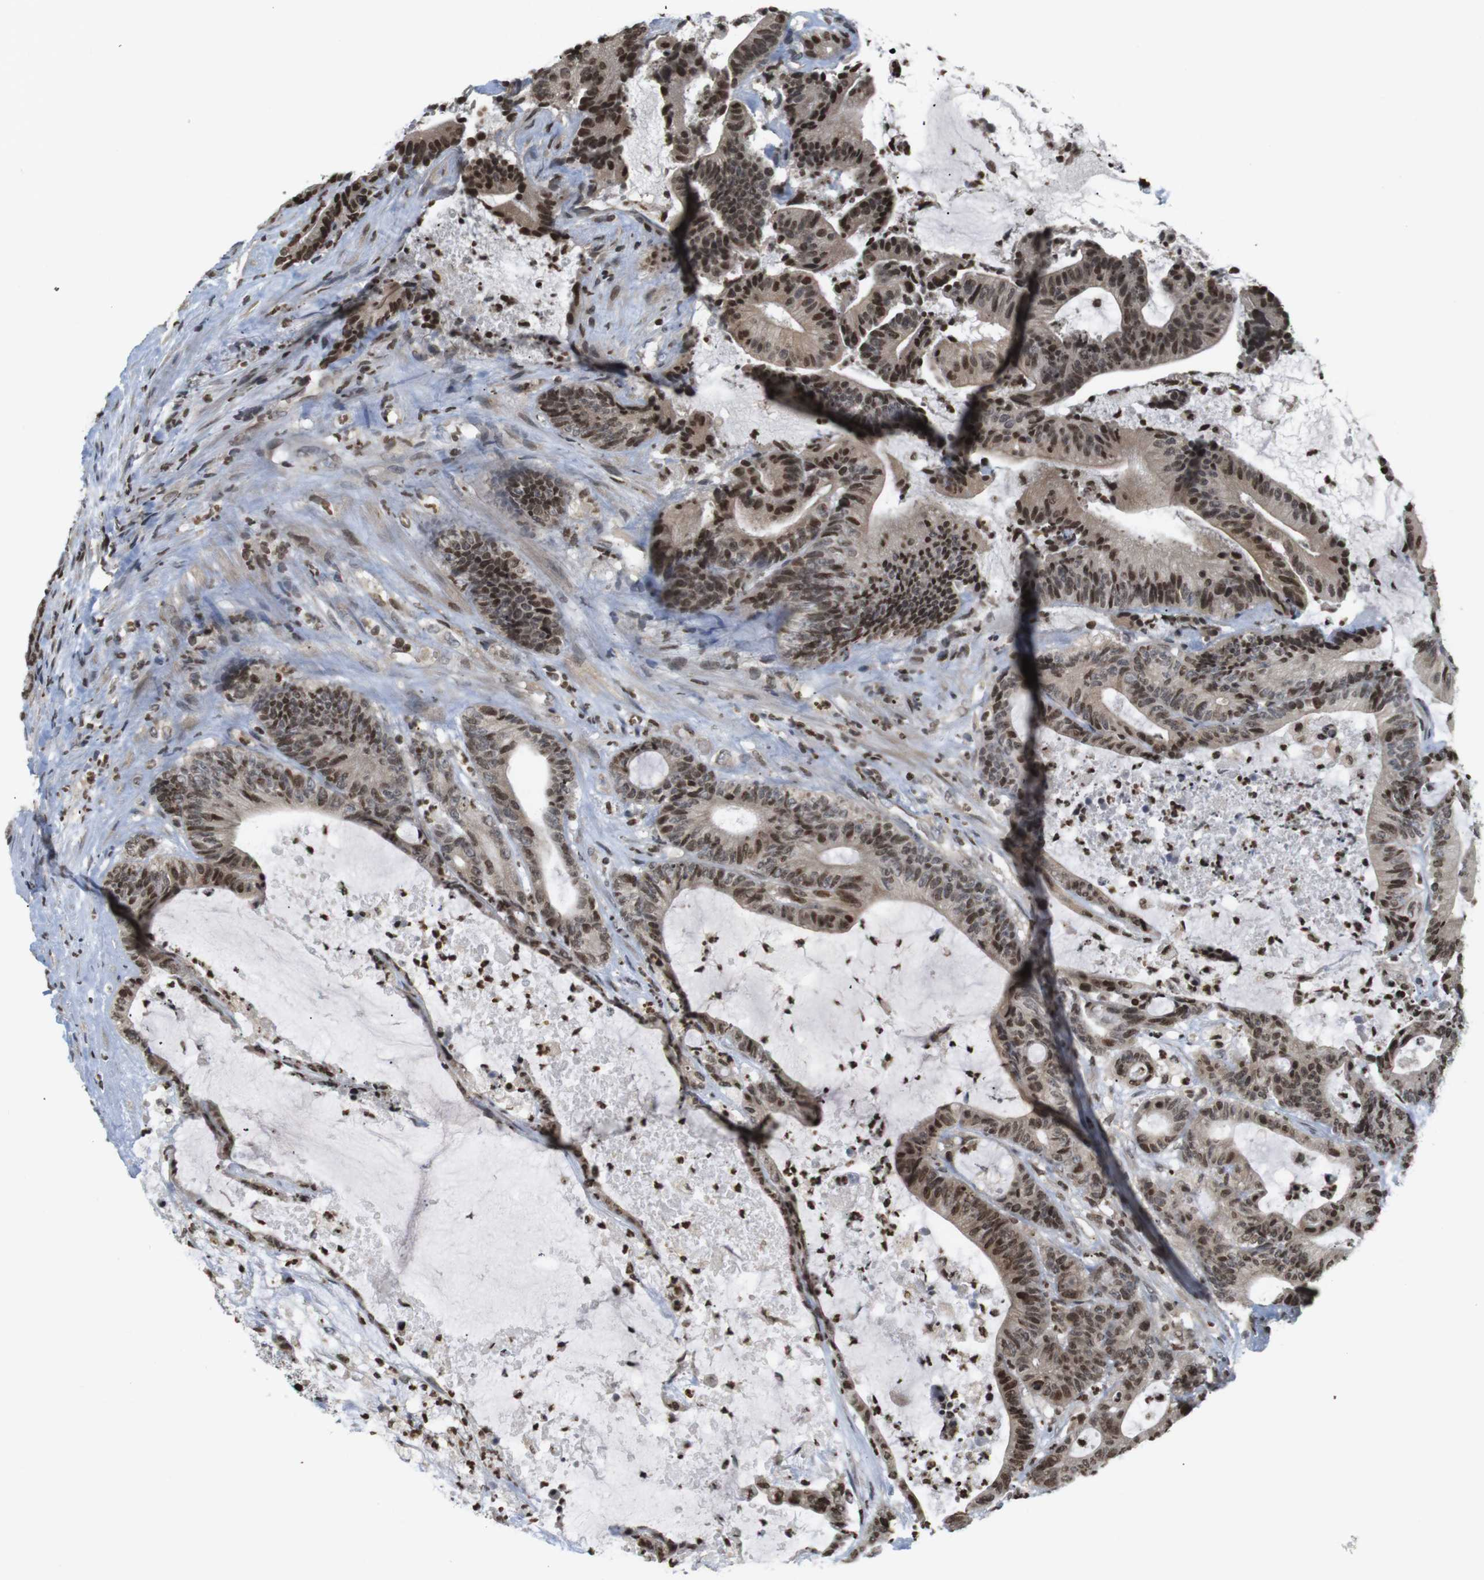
{"staining": {"intensity": "moderate", "quantity": ">75%", "location": "cytoplasmic/membranous,nuclear"}, "tissue": "colorectal cancer", "cell_type": "Tumor cells", "image_type": "cancer", "snomed": [{"axis": "morphology", "description": "Adenocarcinoma, NOS"}, {"axis": "topography", "description": "Colon"}], "caption": "A photomicrograph showing moderate cytoplasmic/membranous and nuclear staining in approximately >75% of tumor cells in colorectal cancer, as visualized by brown immunohistochemical staining.", "gene": "MBD1", "patient": {"sex": "female", "age": 84}}